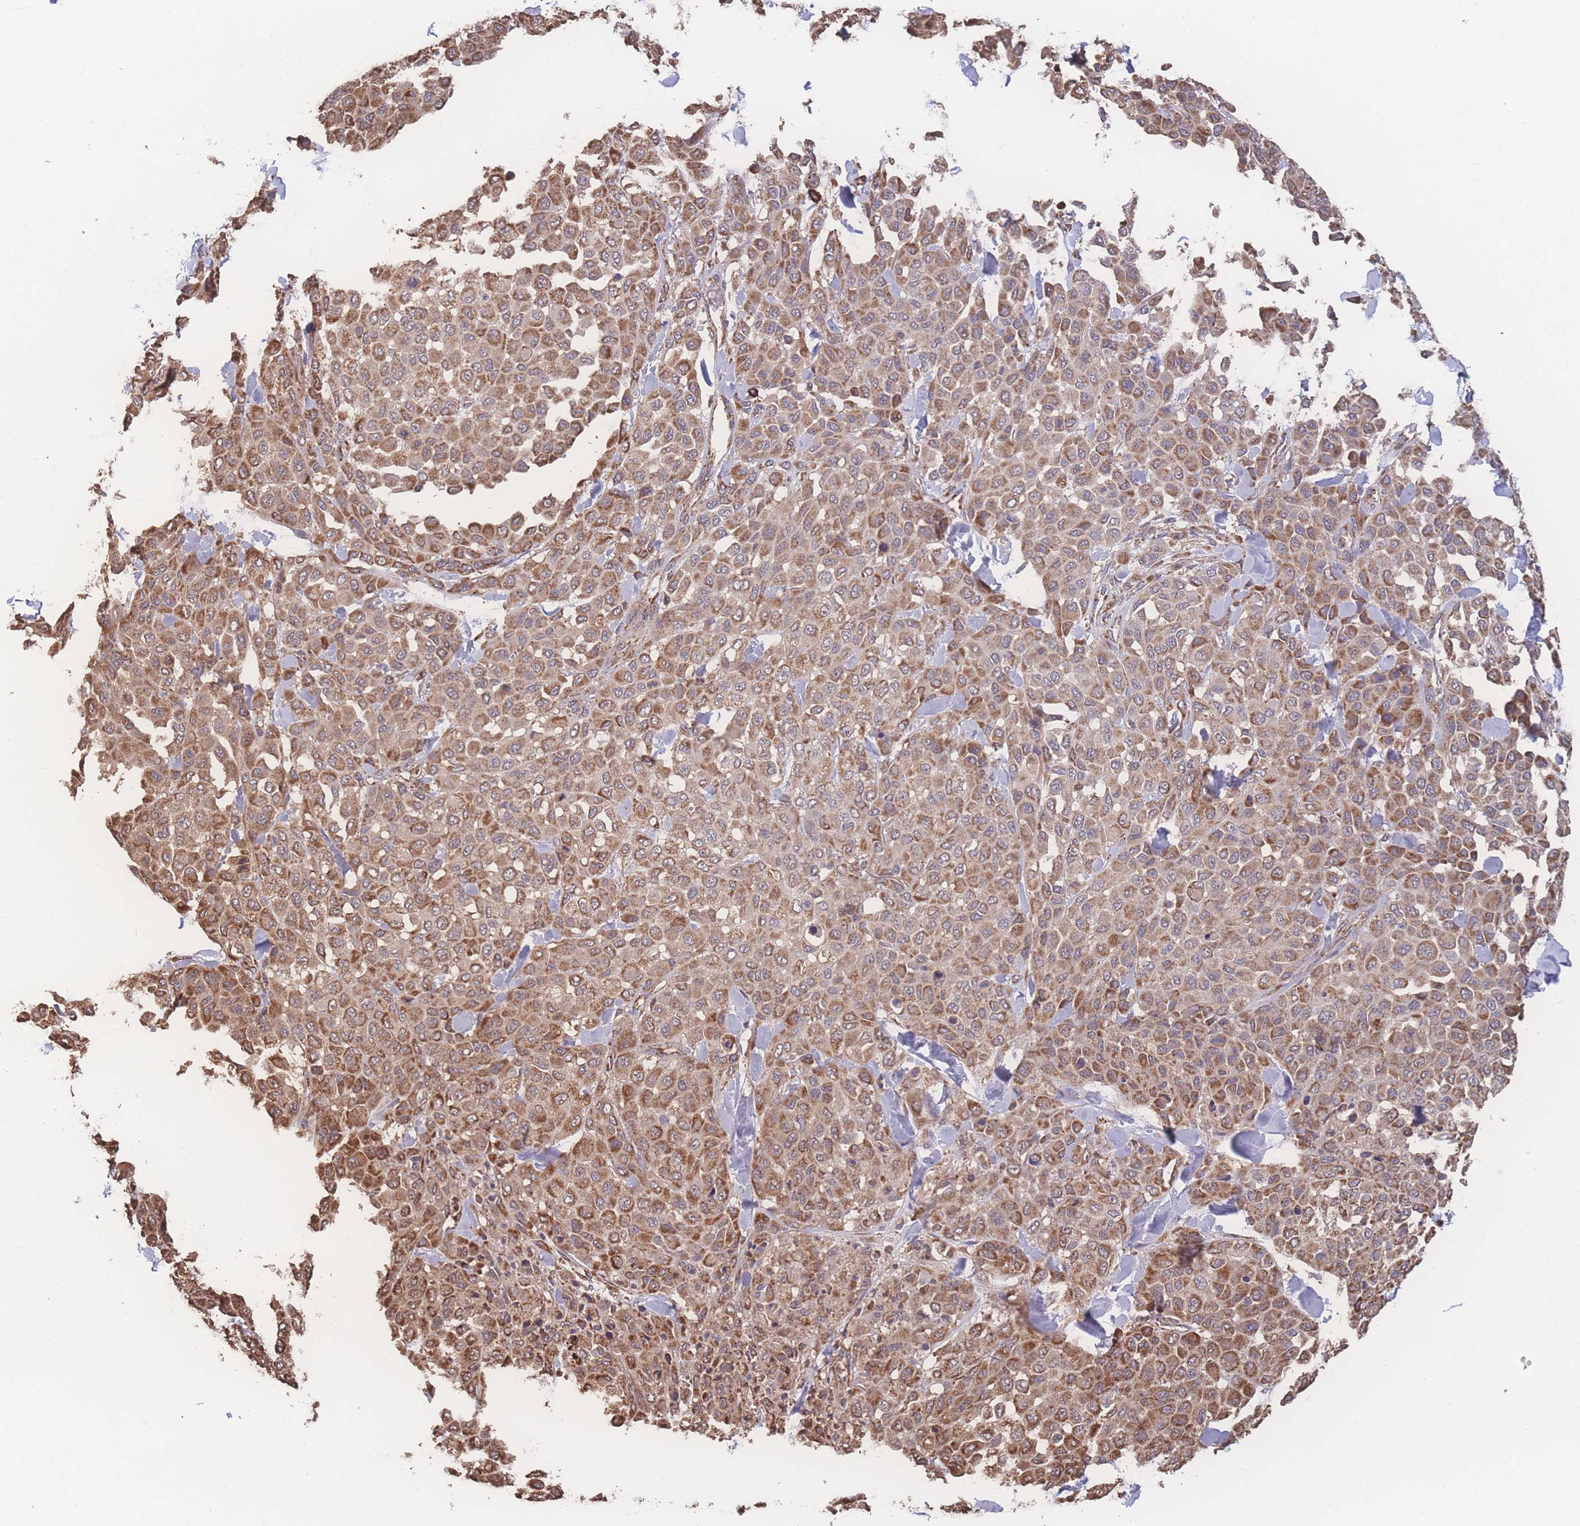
{"staining": {"intensity": "moderate", "quantity": ">75%", "location": "cytoplasmic/membranous"}, "tissue": "melanoma", "cell_type": "Tumor cells", "image_type": "cancer", "snomed": [{"axis": "morphology", "description": "Malignant melanoma, Metastatic site"}, {"axis": "topography", "description": "Skin"}], "caption": "High-power microscopy captured an immunohistochemistry (IHC) micrograph of malignant melanoma (metastatic site), revealing moderate cytoplasmic/membranous positivity in about >75% of tumor cells.", "gene": "SGSM3", "patient": {"sex": "female", "age": 81}}